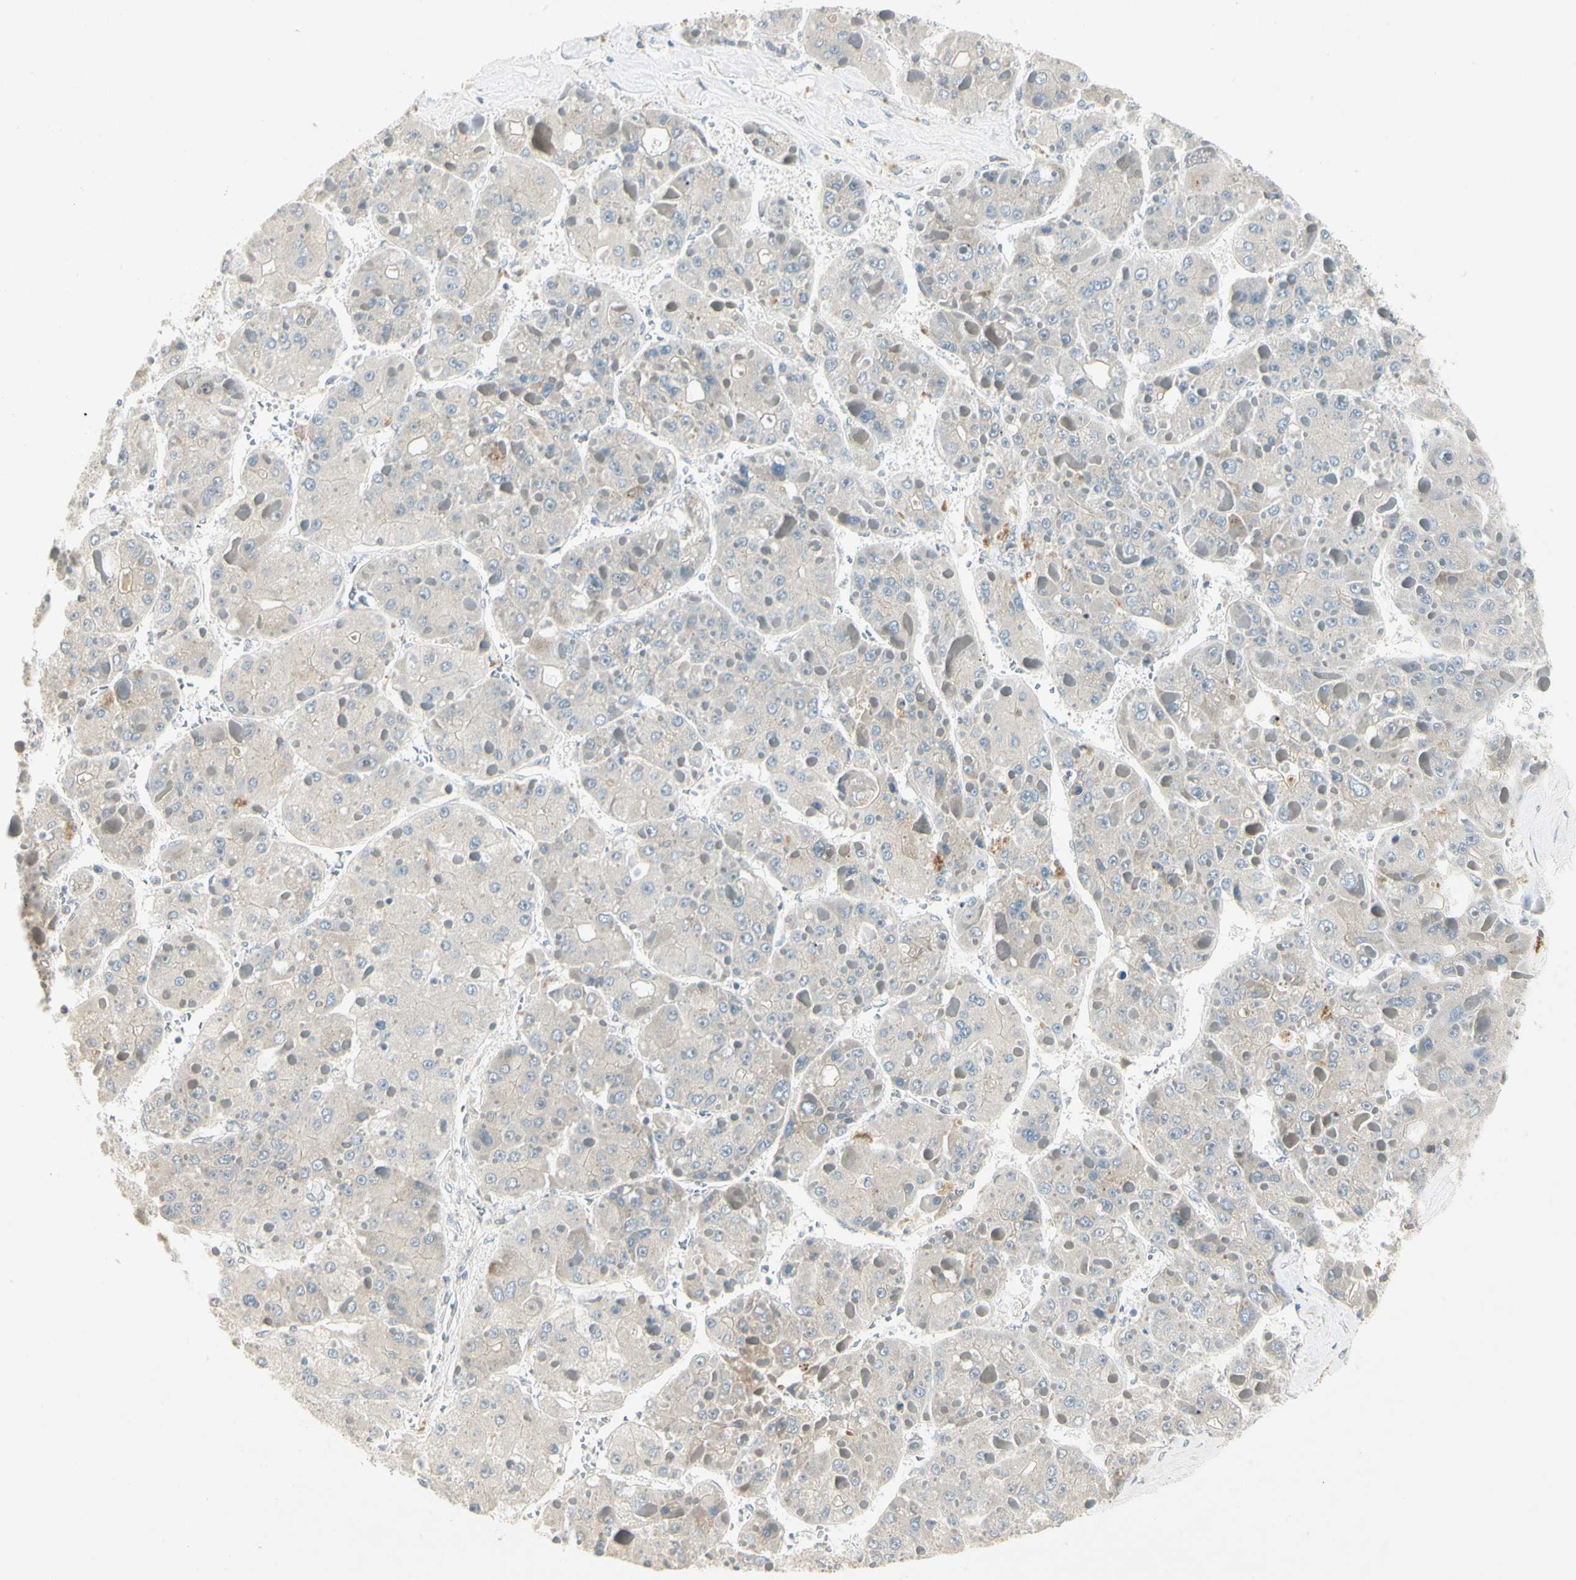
{"staining": {"intensity": "negative", "quantity": "none", "location": "none"}, "tissue": "liver cancer", "cell_type": "Tumor cells", "image_type": "cancer", "snomed": [{"axis": "morphology", "description": "Carcinoma, Hepatocellular, NOS"}, {"axis": "topography", "description": "Liver"}], "caption": "The image displays no significant positivity in tumor cells of hepatocellular carcinoma (liver). The staining was performed using DAB (3,3'-diaminobenzidine) to visualize the protein expression in brown, while the nuclei were stained in blue with hematoxylin (Magnification: 20x).", "gene": "PCDHB15", "patient": {"sex": "female", "age": 73}}